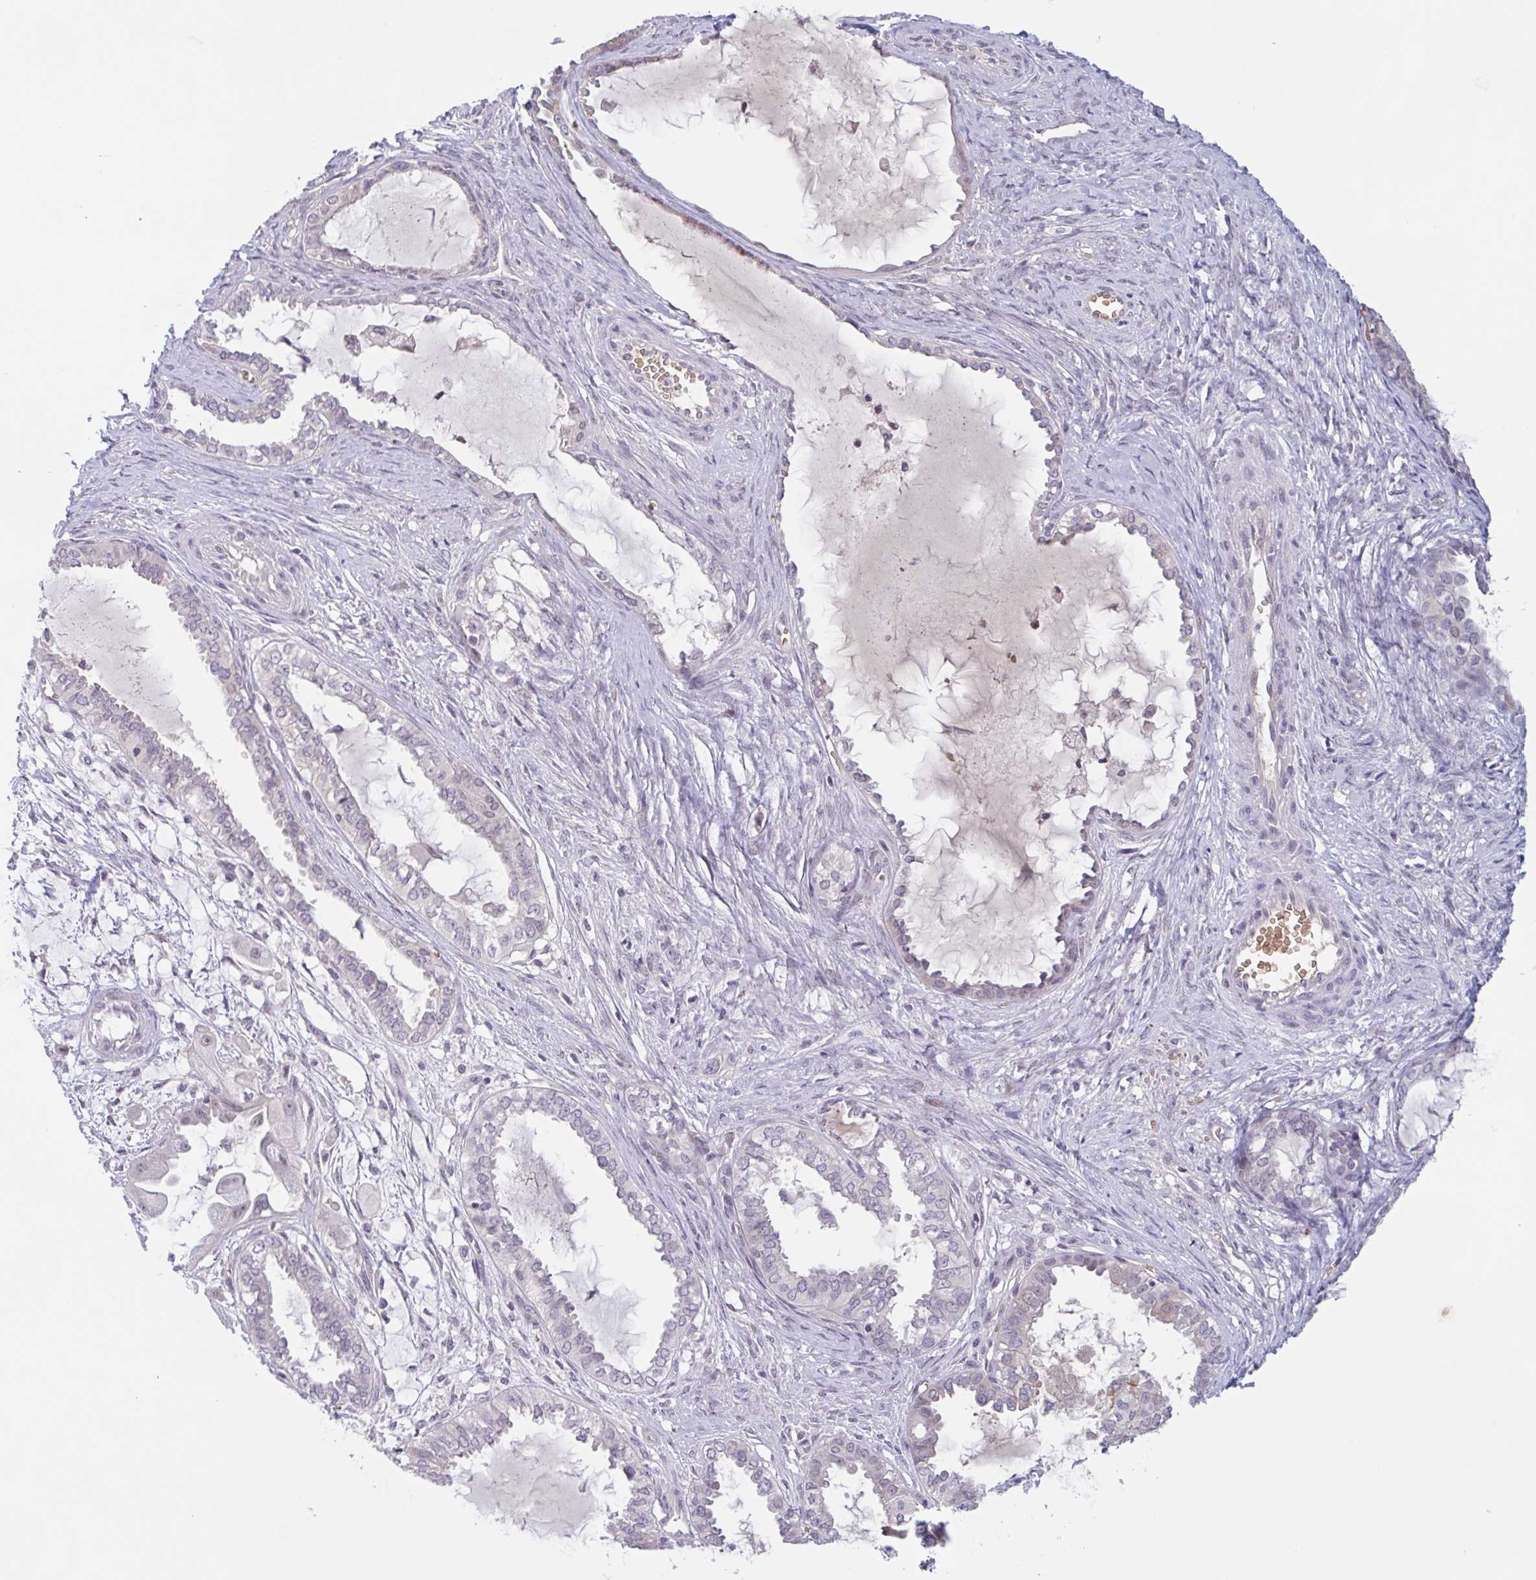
{"staining": {"intensity": "weak", "quantity": "<25%", "location": "cytoplasmic/membranous,nuclear"}, "tissue": "ovarian cancer", "cell_type": "Tumor cells", "image_type": "cancer", "snomed": [{"axis": "morphology", "description": "Carcinoma, NOS"}, {"axis": "morphology", "description": "Carcinoma, endometroid"}, {"axis": "topography", "description": "Ovary"}], "caption": "Tumor cells show no significant protein expression in ovarian cancer (endometroid carcinoma). The staining was performed using DAB (3,3'-diaminobenzidine) to visualize the protein expression in brown, while the nuclei were stained in blue with hematoxylin (Magnification: 20x).", "gene": "RHAG", "patient": {"sex": "female", "age": 50}}